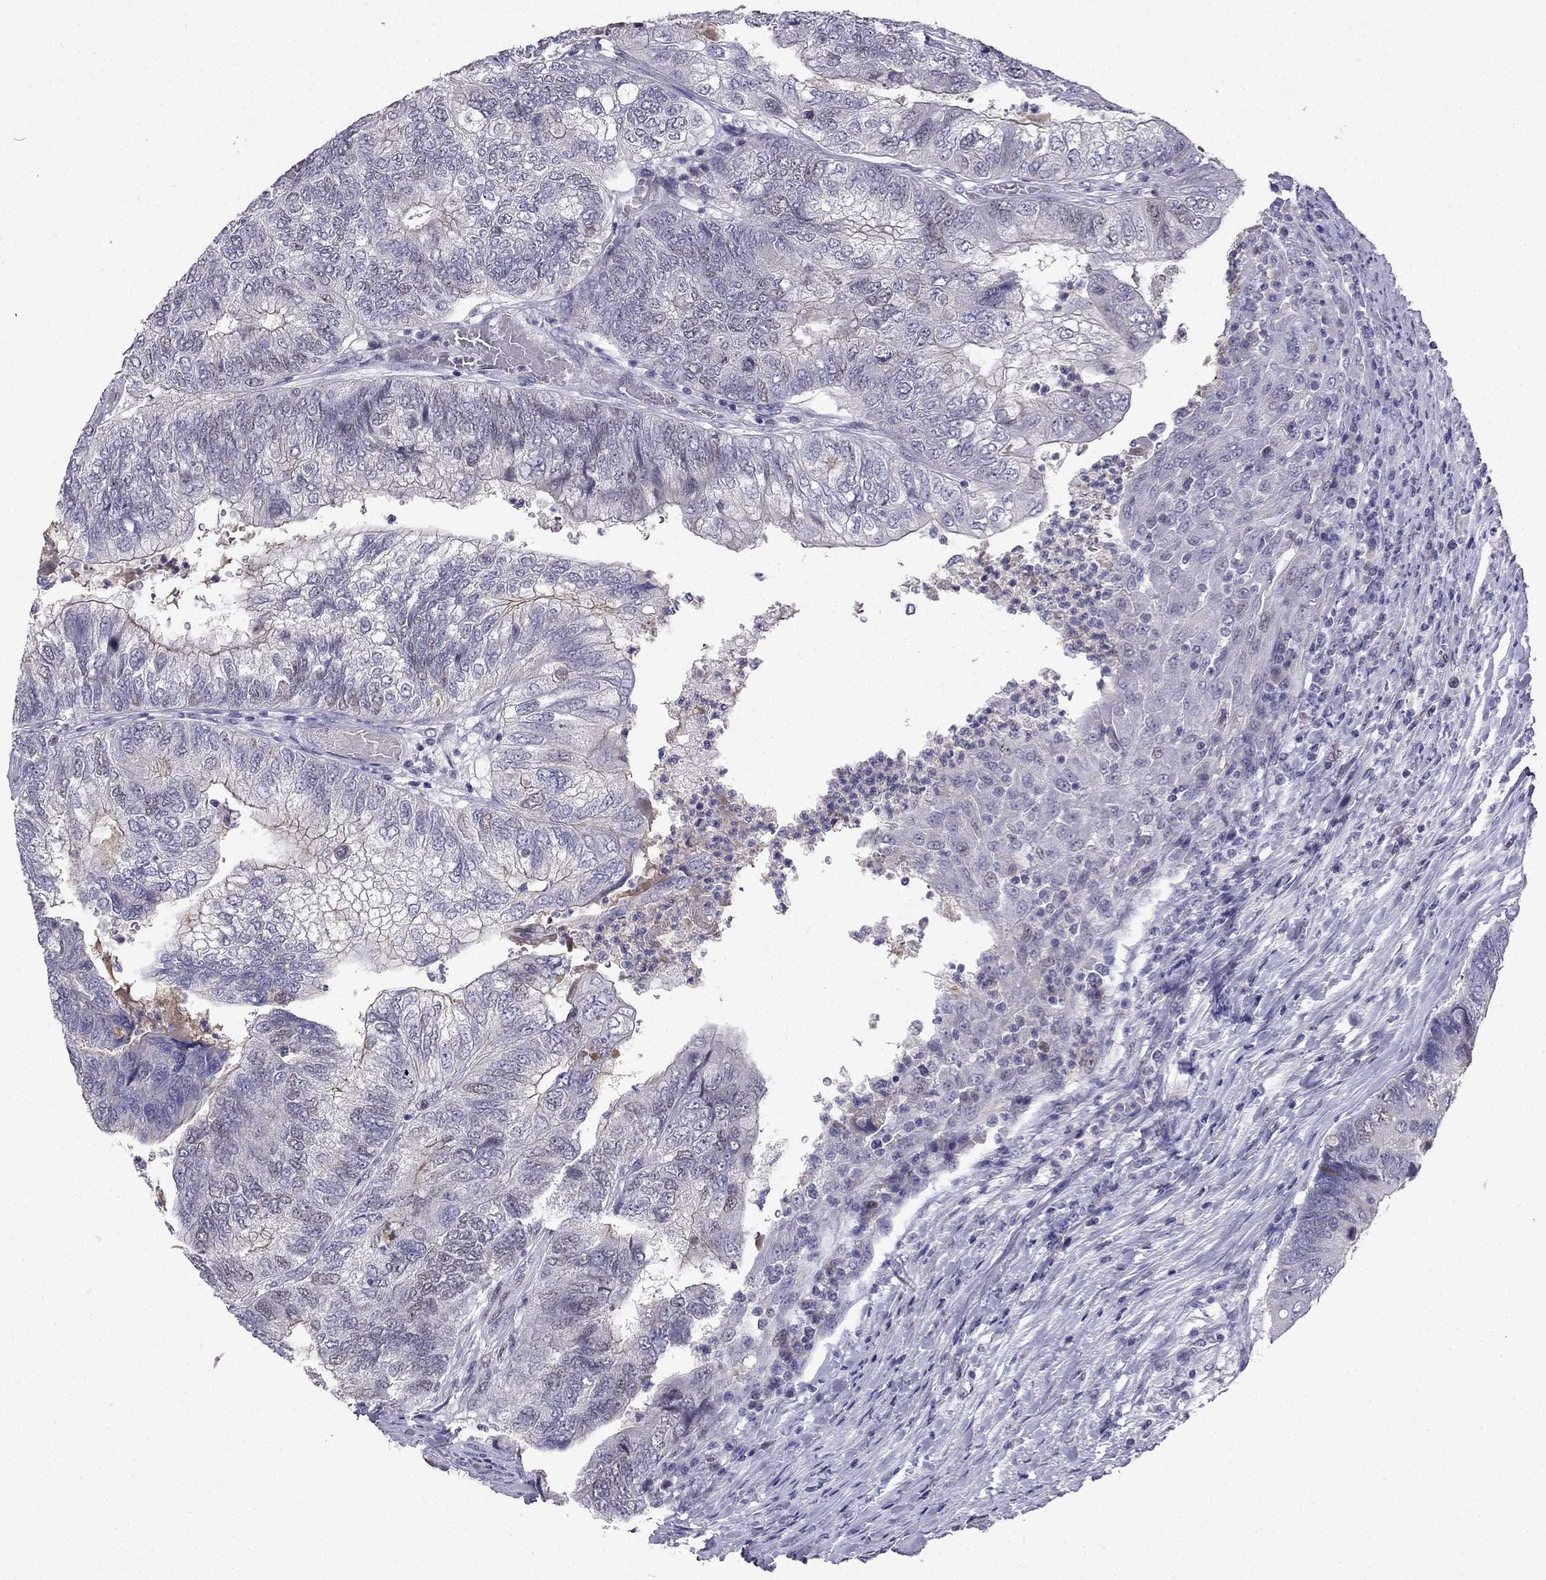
{"staining": {"intensity": "negative", "quantity": "none", "location": "none"}, "tissue": "colorectal cancer", "cell_type": "Tumor cells", "image_type": "cancer", "snomed": [{"axis": "morphology", "description": "Adenocarcinoma, NOS"}, {"axis": "topography", "description": "Colon"}], "caption": "Immunohistochemistry image of neoplastic tissue: colorectal adenocarcinoma stained with DAB (3,3'-diaminobenzidine) shows no significant protein staining in tumor cells. (DAB immunohistochemistry visualized using brightfield microscopy, high magnification).", "gene": "UHRF1", "patient": {"sex": "female", "age": 67}}